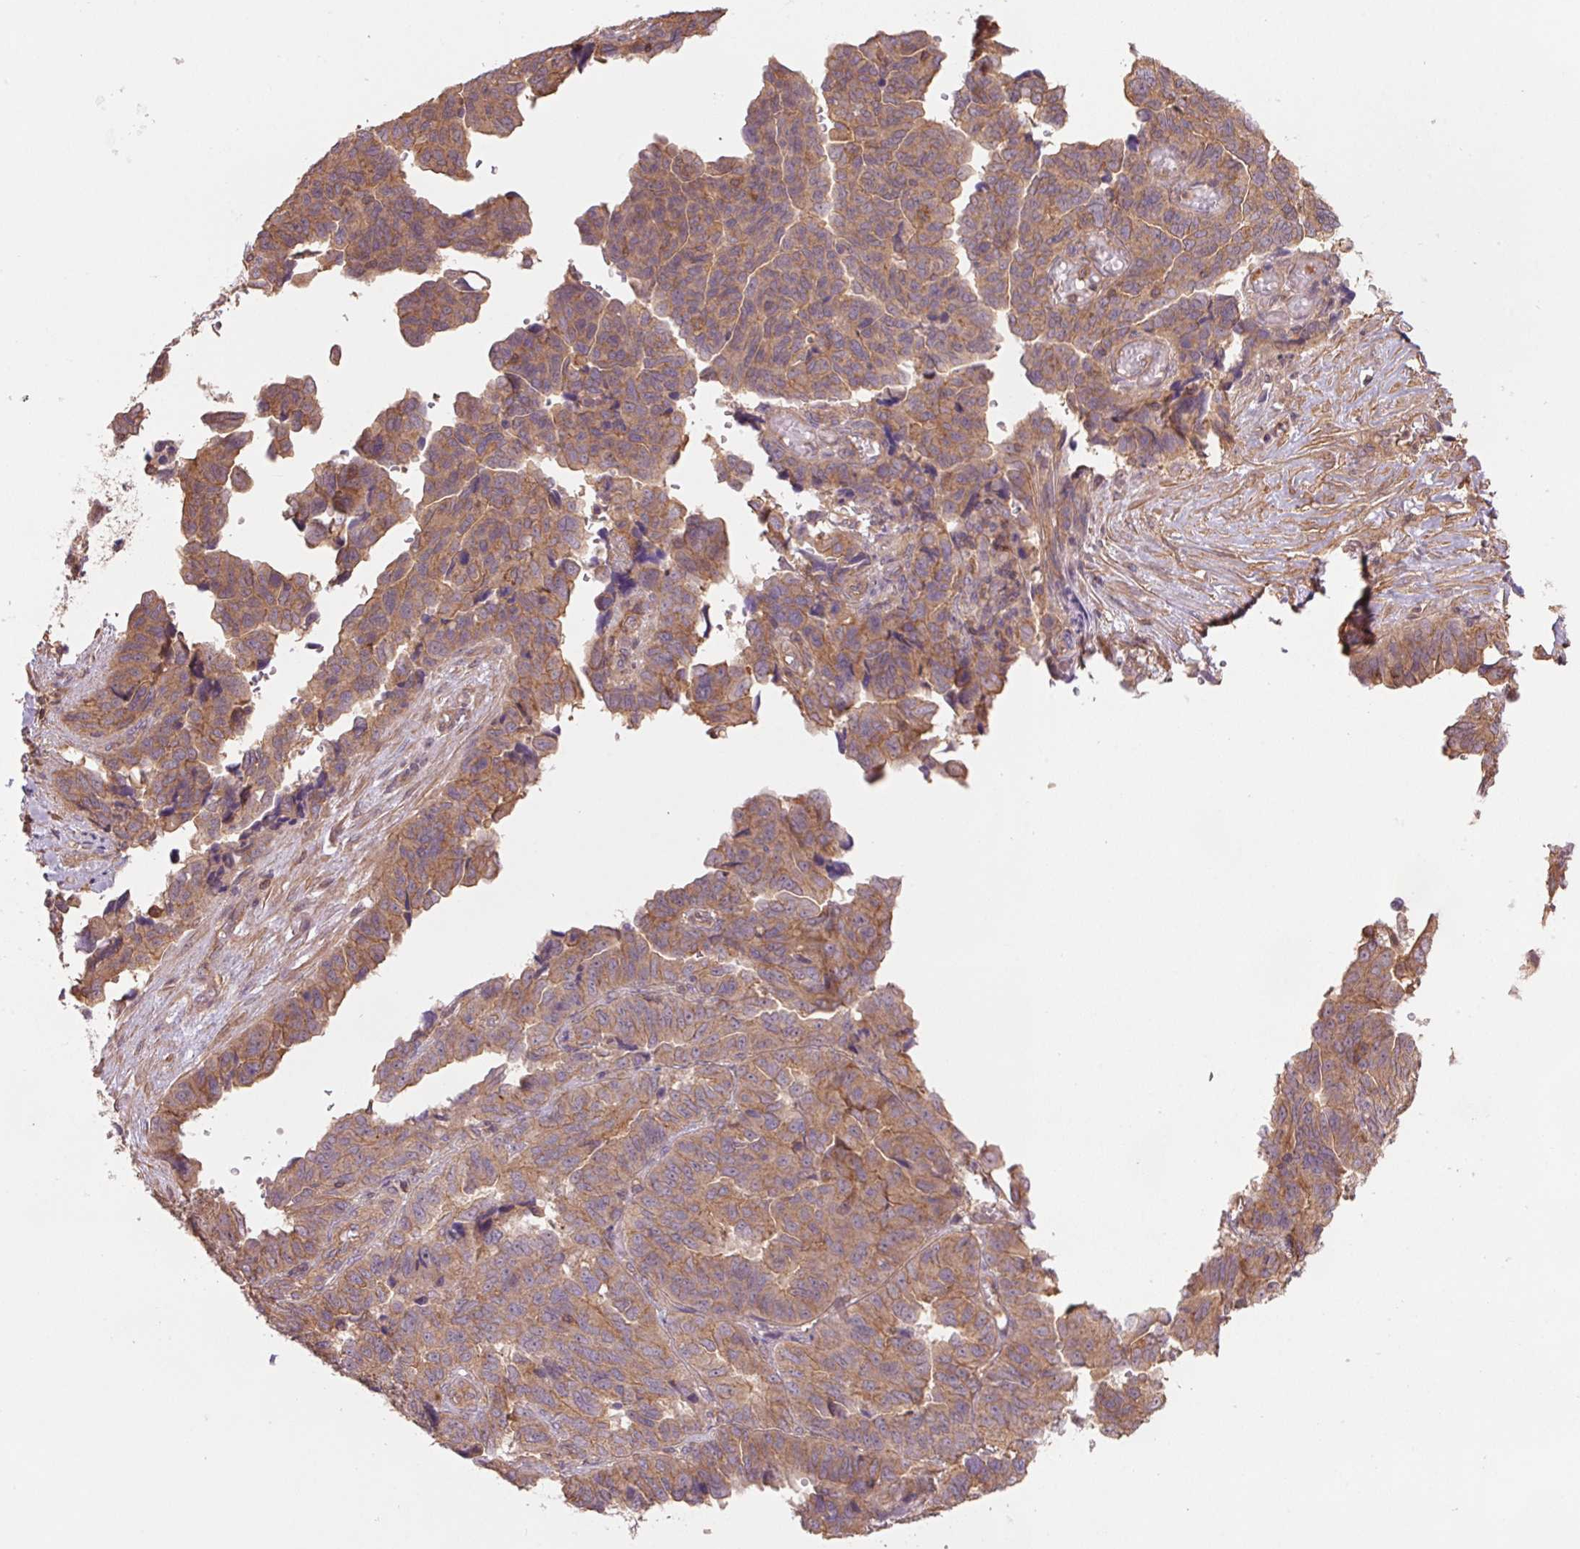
{"staining": {"intensity": "moderate", "quantity": ">75%", "location": "cytoplasmic/membranous"}, "tissue": "ovarian cancer", "cell_type": "Tumor cells", "image_type": "cancer", "snomed": [{"axis": "morphology", "description": "Cystadenocarcinoma, serous, NOS"}, {"axis": "topography", "description": "Ovary"}], "caption": "An immunohistochemistry photomicrograph of tumor tissue is shown. Protein staining in brown shows moderate cytoplasmic/membranous positivity in serous cystadenocarcinoma (ovarian) within tumor cells.", "gene": "TUBA3D", "patient": {"sex": "female", "age": 64}}